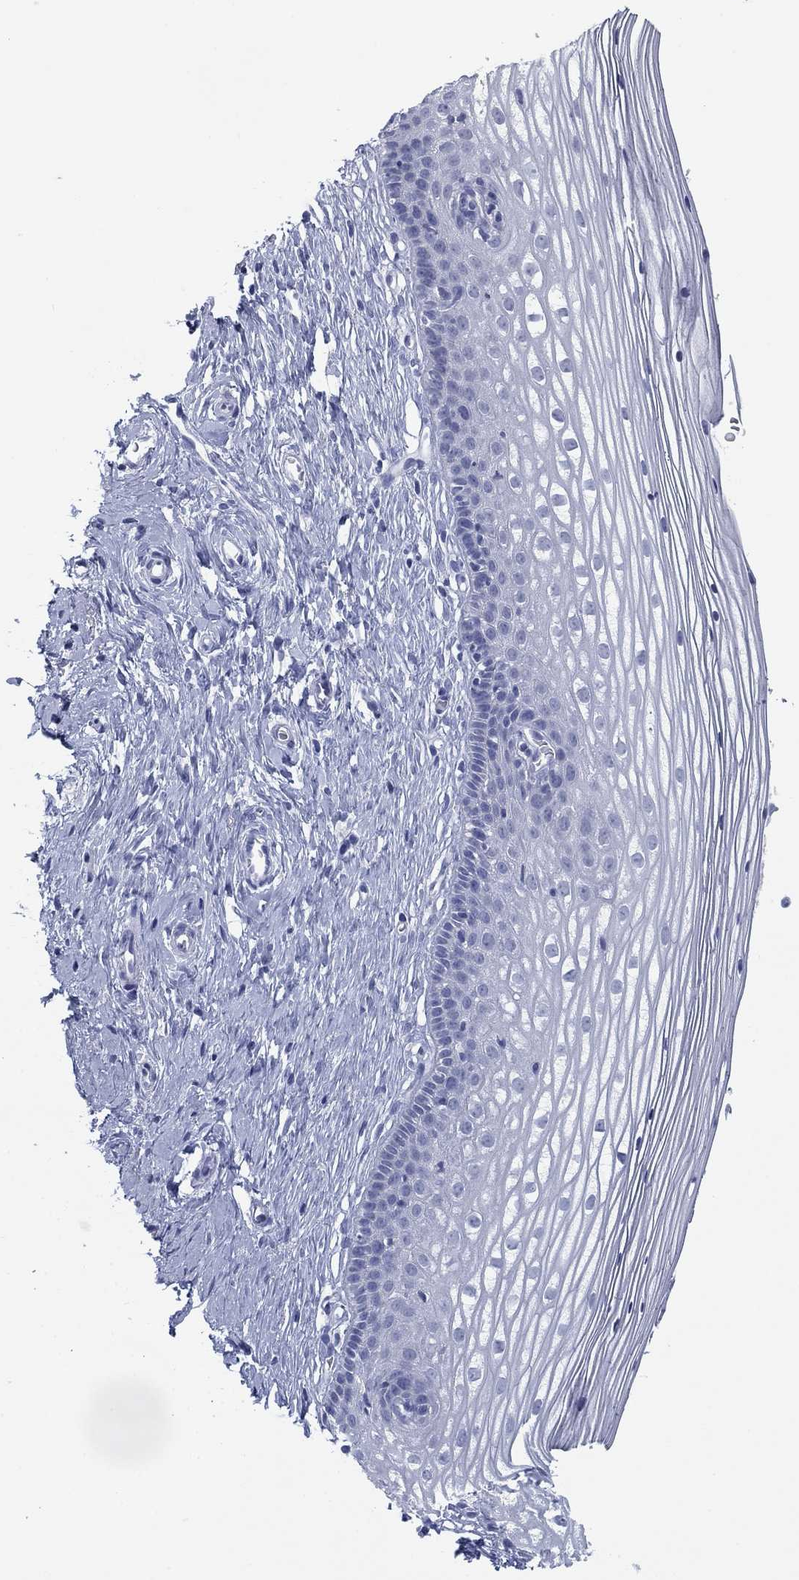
{"staining": {"intensity": "negative", "quantity": "none", "location": "none"}, "tissue": "cervix", "cell_type": "Glandular cells", "image_type": "normal", "snomed": [{"axis": "morphology", "description": "Normal tissue, NOS"}, {"axis": "topography", "description": "Cervix"}], "caption": "An image of human cervix is negative for staining in glandular cells. (DAB immunohistochemistry, high magnification).", "gene": "DNAL1", "patient": {"sex": "female", "age": 40}}